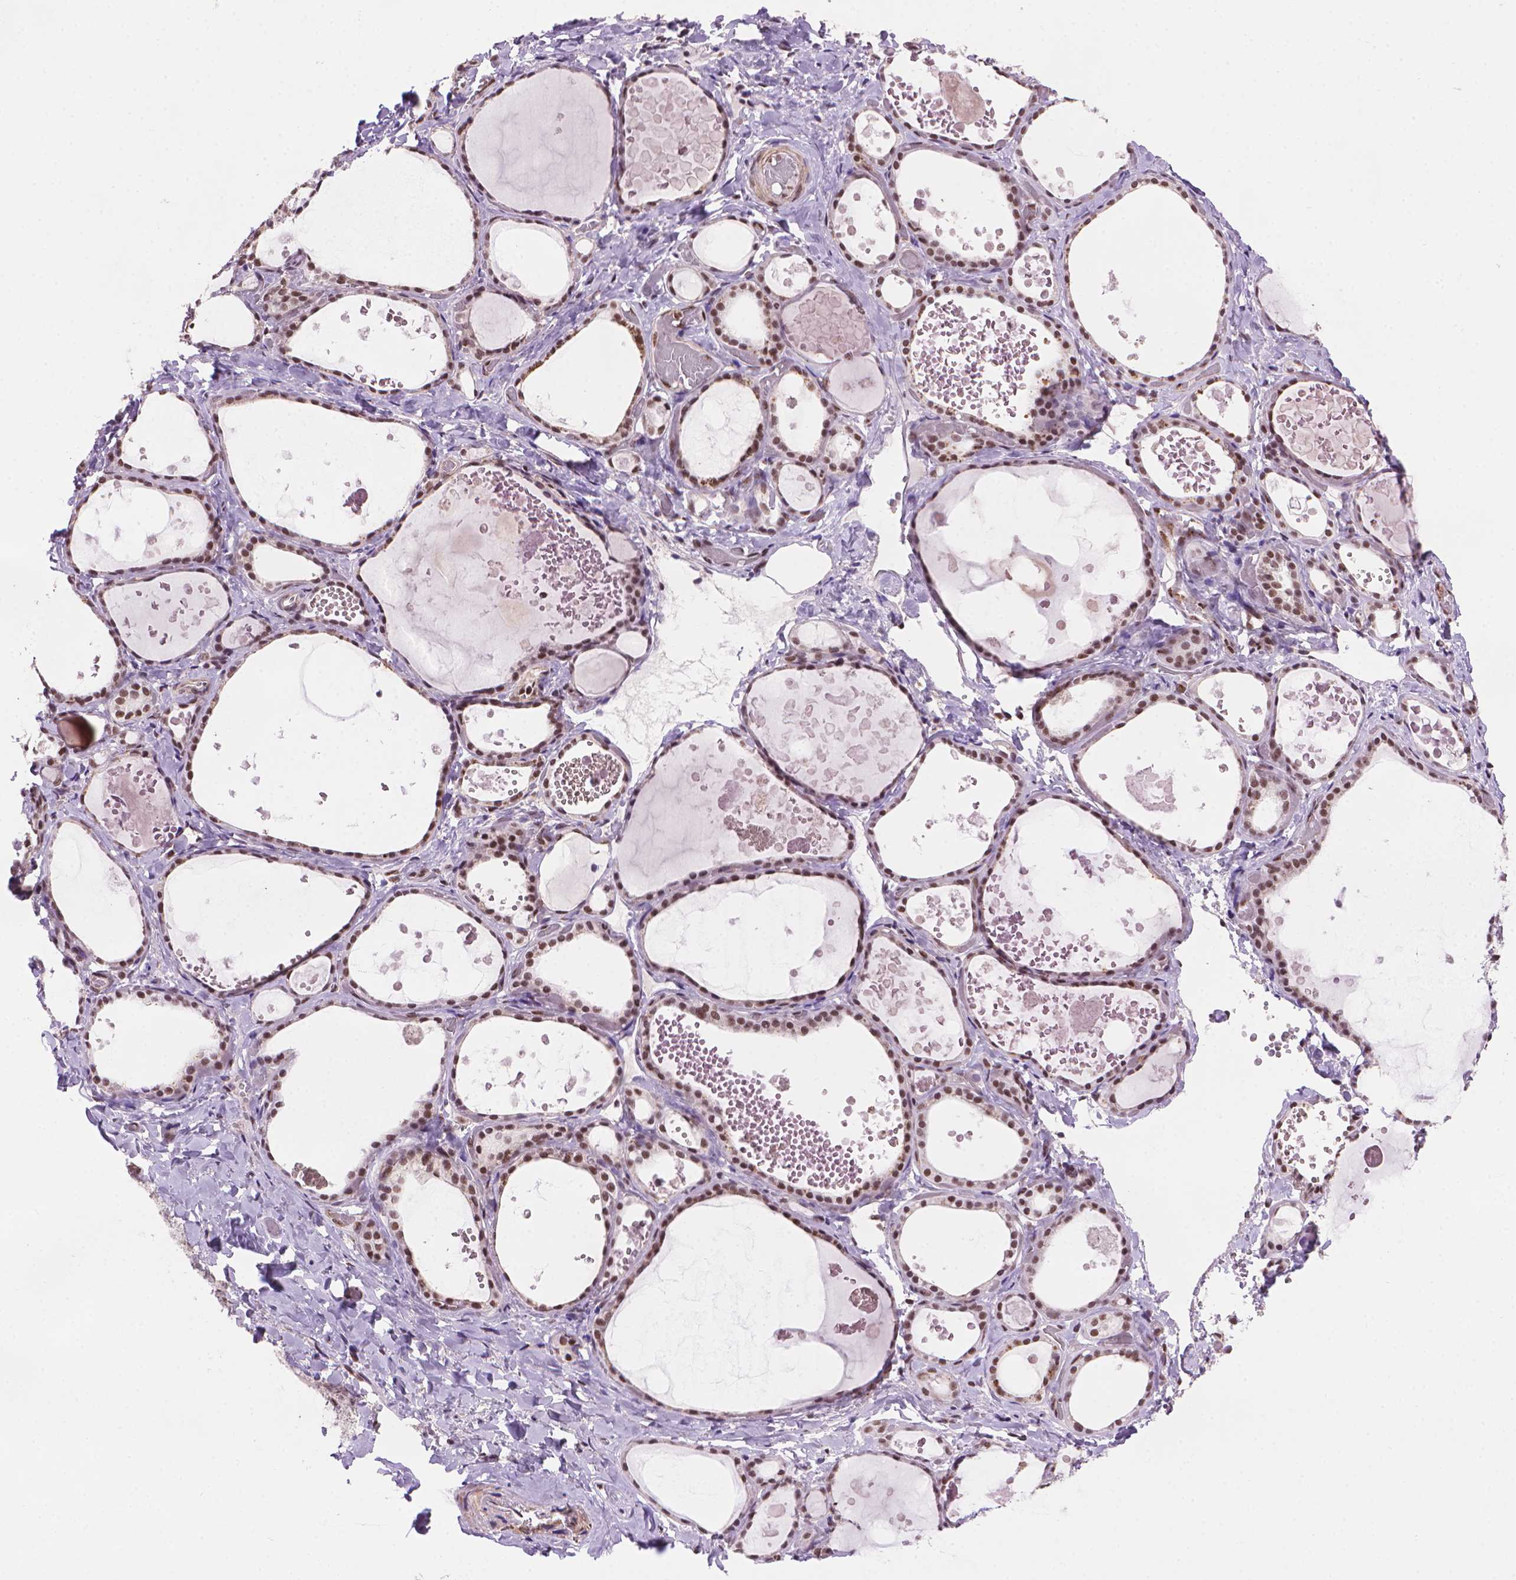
{"staining": {"intensity": "moderate", "quantity": ">75%", "location": "nuclear"}, "tissue": "thyroid gland", "cell_type": "Glandular cells", "image_type": "normal", "snomed": [{"axis": "morphology", "description": "Normal tissue, NOS"}, {"axis": "topography", "description": "Thyroid gland"}], "caption": "IHC of unremarkable thyroid gland displays medium levels of moderate nuclear positivity in about >75% of glandular cells.", "gene": "UBN1", "patient": {"sex": "female", "age": 56}}